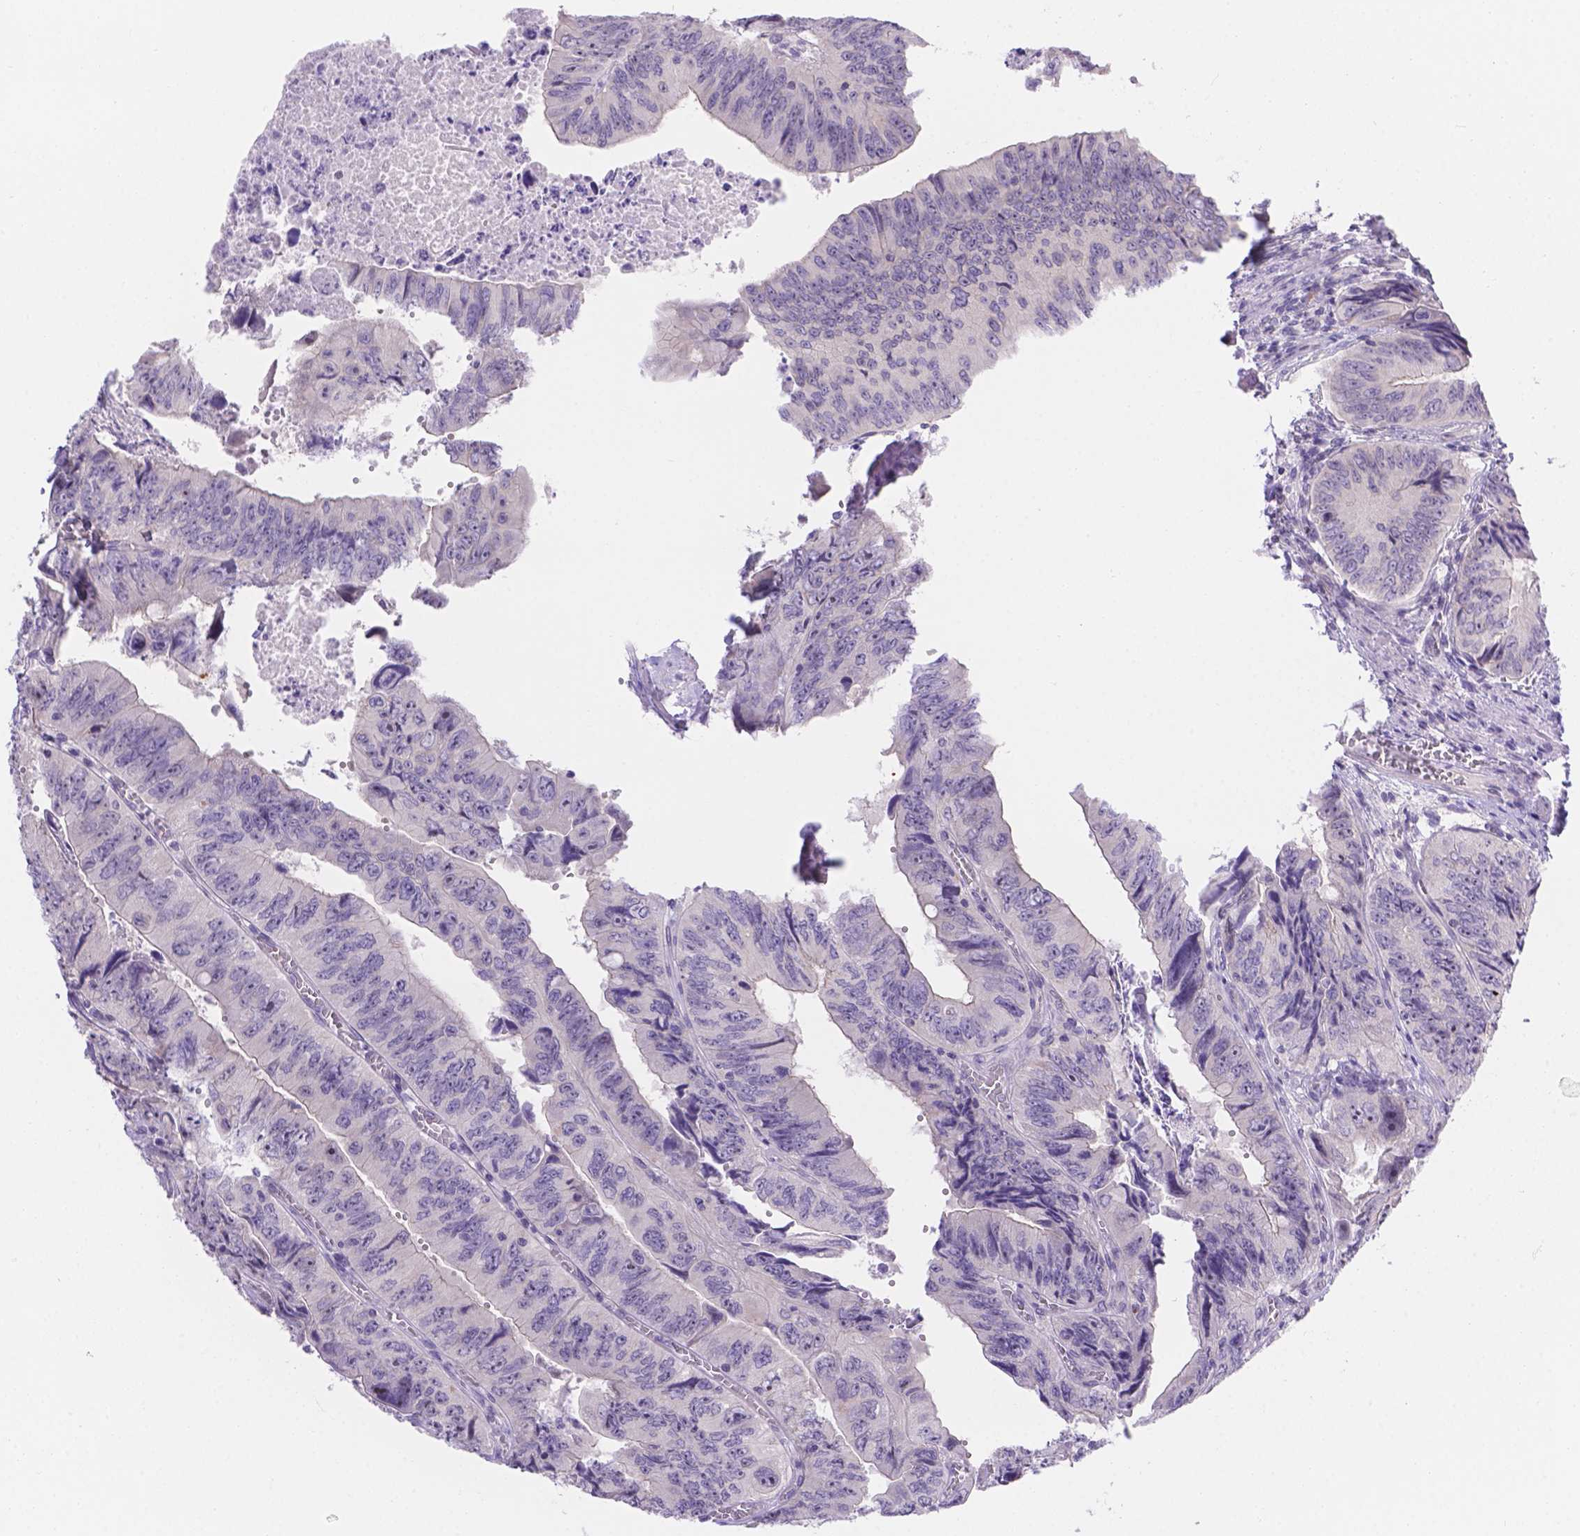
{"staining": {"intensity": "negative", "quantity": "none", "location": "none"}, "tissue": "colorectal cancer", "cell_type": "Tumor cells", "image_type": "cancer", "snomed": [{"axis": "morphology", "description": "Adenocarcinoma, NOS"}, {"axis": "topography", "description": "Colon"}], "caption": "Colorectal cancer was stained to show a protein in brown. There is no significant staining in tumor cells. (DAB (3,3'-diaminobenzidine) immunohistochemistry (IHC) visualized using brightfield microscopy, high magnification).", "gene": "CD96", "patient": {"sex": "female", "age": 84}}